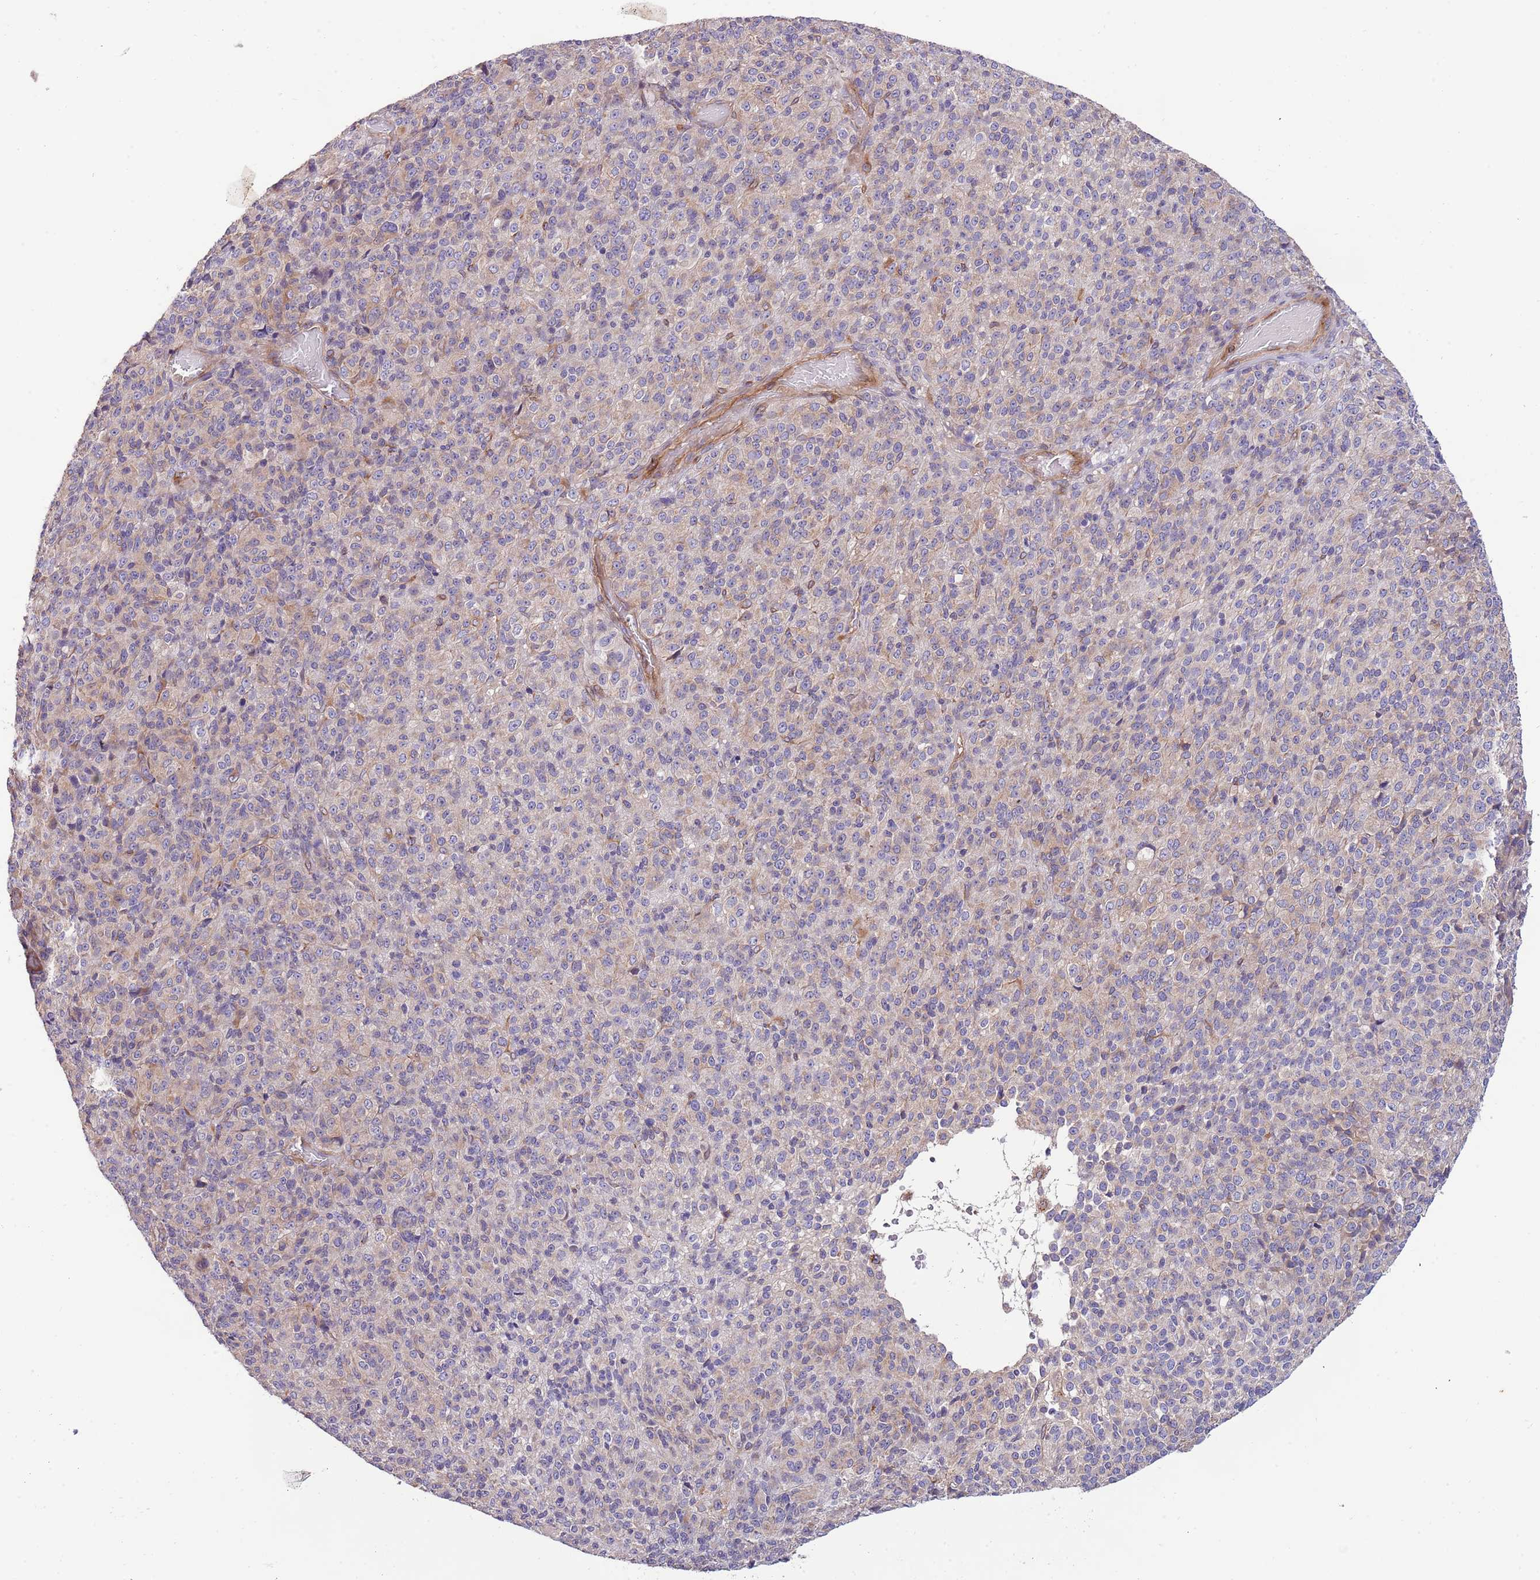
{"staining": {"intensity": "weak", "quantity": "25%-75%", "location": "cytoplasmic/membranous"}, "tissue": "melanoma", "cell_type": "Tumor cells", "image_type": "cancer", "snomed": [{"axis": "morphology", "description": "Malignant melanoma, Metastatic site"}, {"axis": "topography", "description": "Brain"}], "caption": "Human malignant melanoma (metastatic site) stained with a brown dye shows weak cytoplasmic/membranous positive positivity in approximately 25%-75% of tumor cells.", "gene": "DOCK6", "patient": {"sex": "female", "age": 56}}